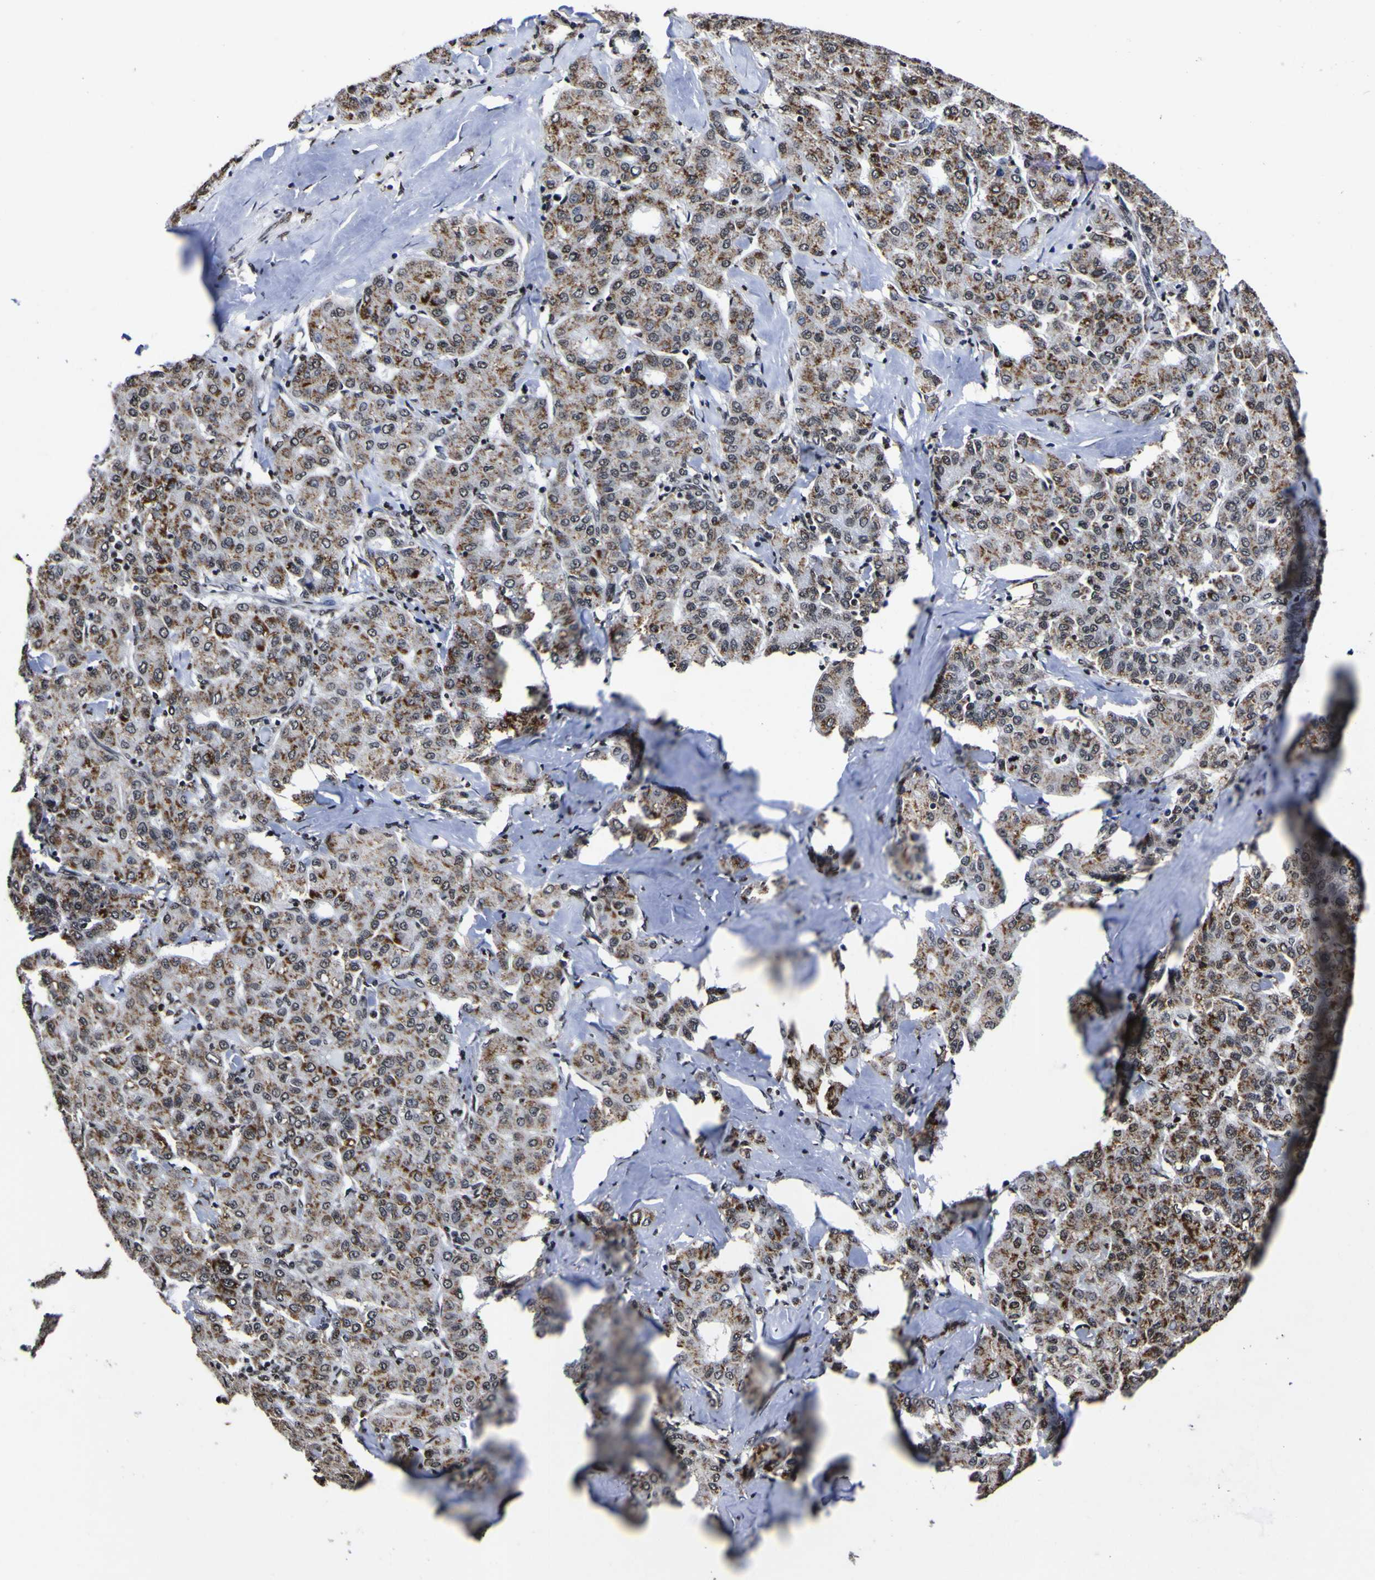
{"staining": {"intensity": "moderate", "quantity": "25%-75%", "location": "cytoplasmic/membranous"}, "tissue": "liver cancer", "cell_type": "Tumor cells", "image_type": "cancer", "snomed": [{"axis": "morphology", "description": "Carcinoma, Hepatocellular, NOS"}, {"axis": "topography", "description": "Liver"}], "caption": "Moderate cytoplasmic/membranous staining for a protein is present in about 25%-75% of tumor cells of hepatocellular carcinoma (liver) using immunohistochemistry (IHC).", "gene": "PIAS1", "patient": {"sex": "male", "age": 65}}